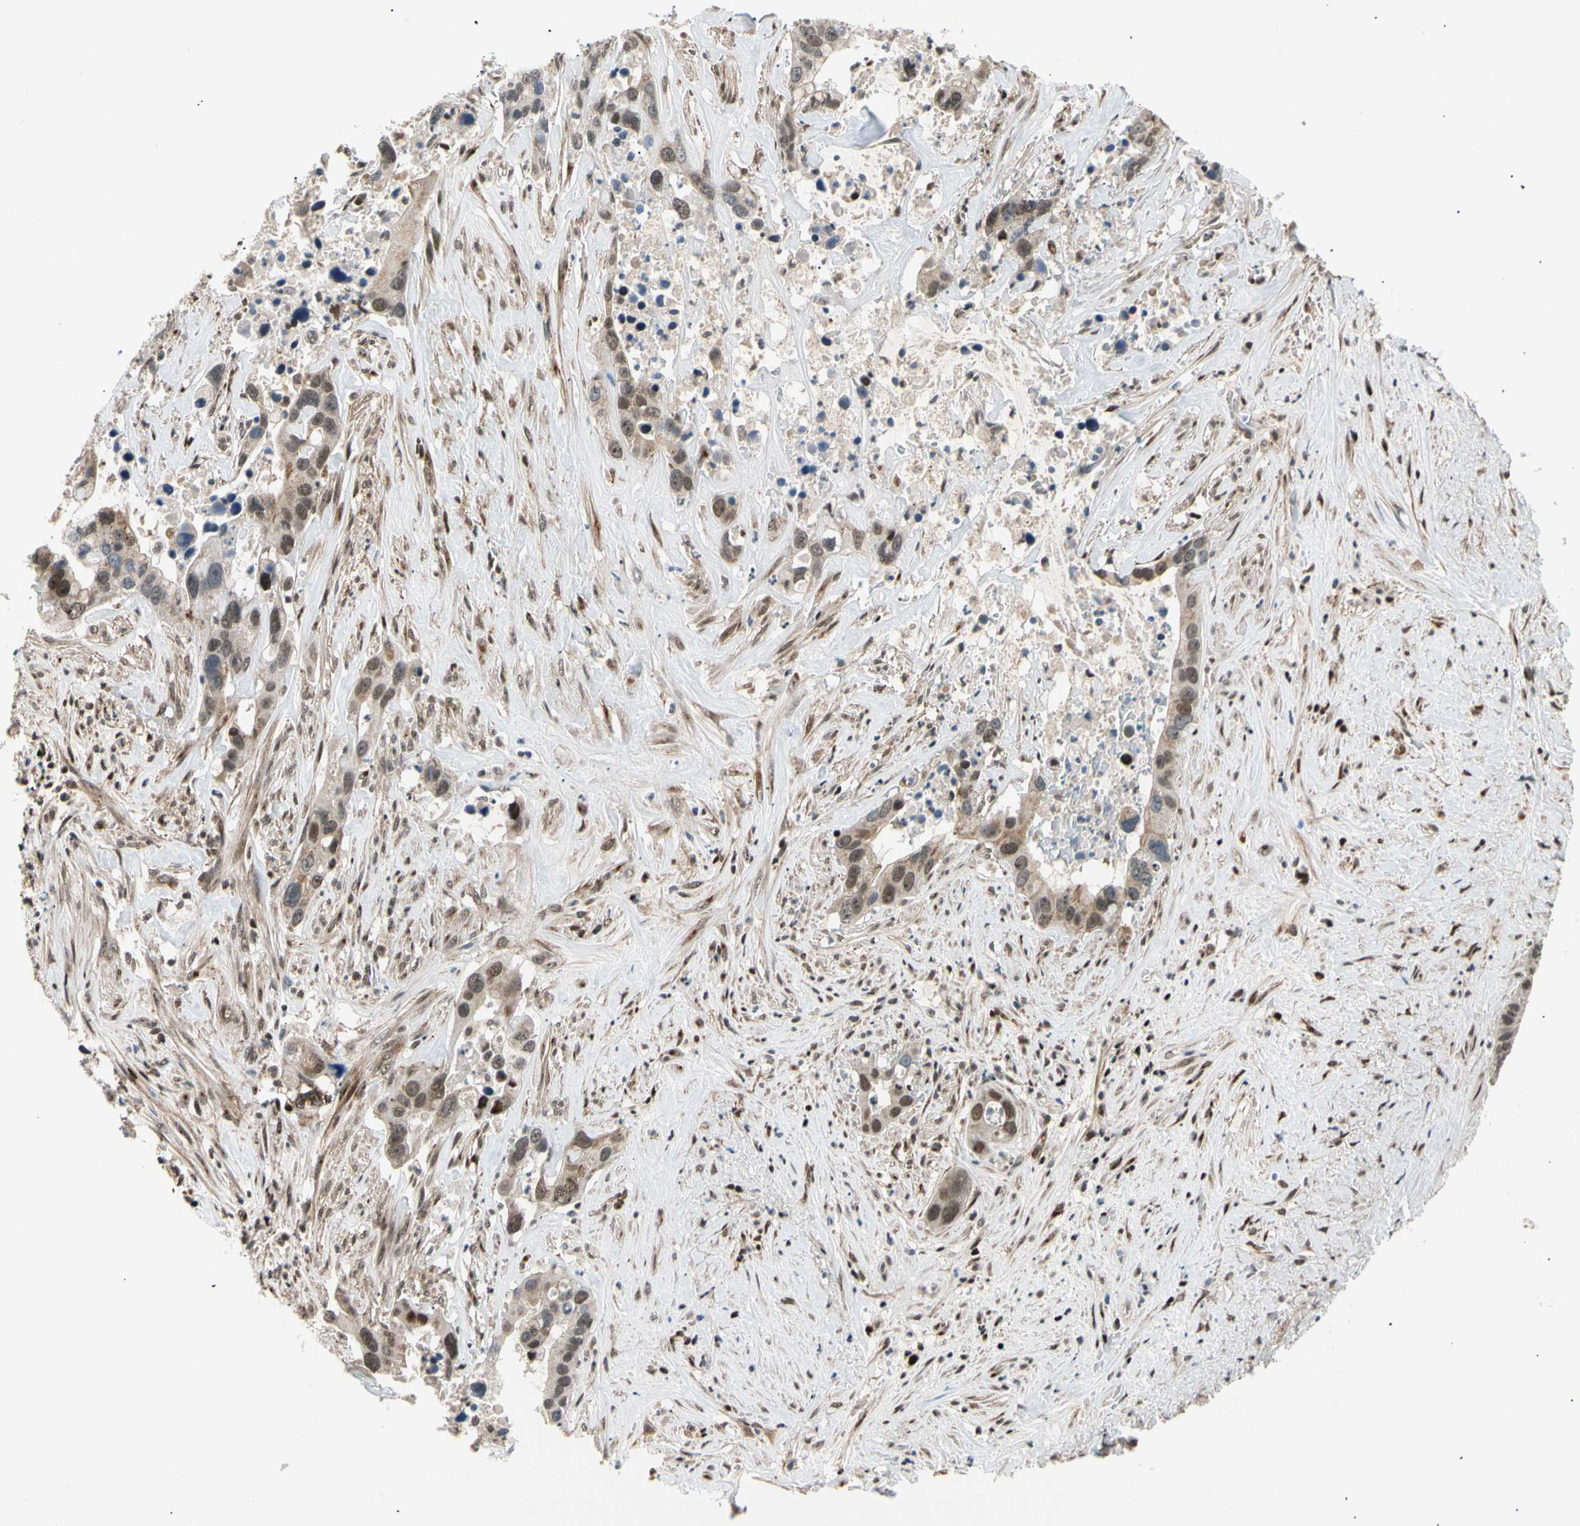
{"staining": {"intensity": "strong", "quantity": "25%-75%", "location": "nuclear"}, "tissue": "liver cancer", "cell_type": "Tumor cells", "image_type": "cancer", "snomed": [{"axis": "morphology", "description": "Cholangiocarcinoma"}, {"axis": "topography", "description": "Liver"}], "caption": "Liver cancer (cholangiocarcinoma) stained for a protein exhibits strong nuclear positivity in tumor cells.", "gene": "E2F1", "patient": {"sex": "female", "age": 65}}